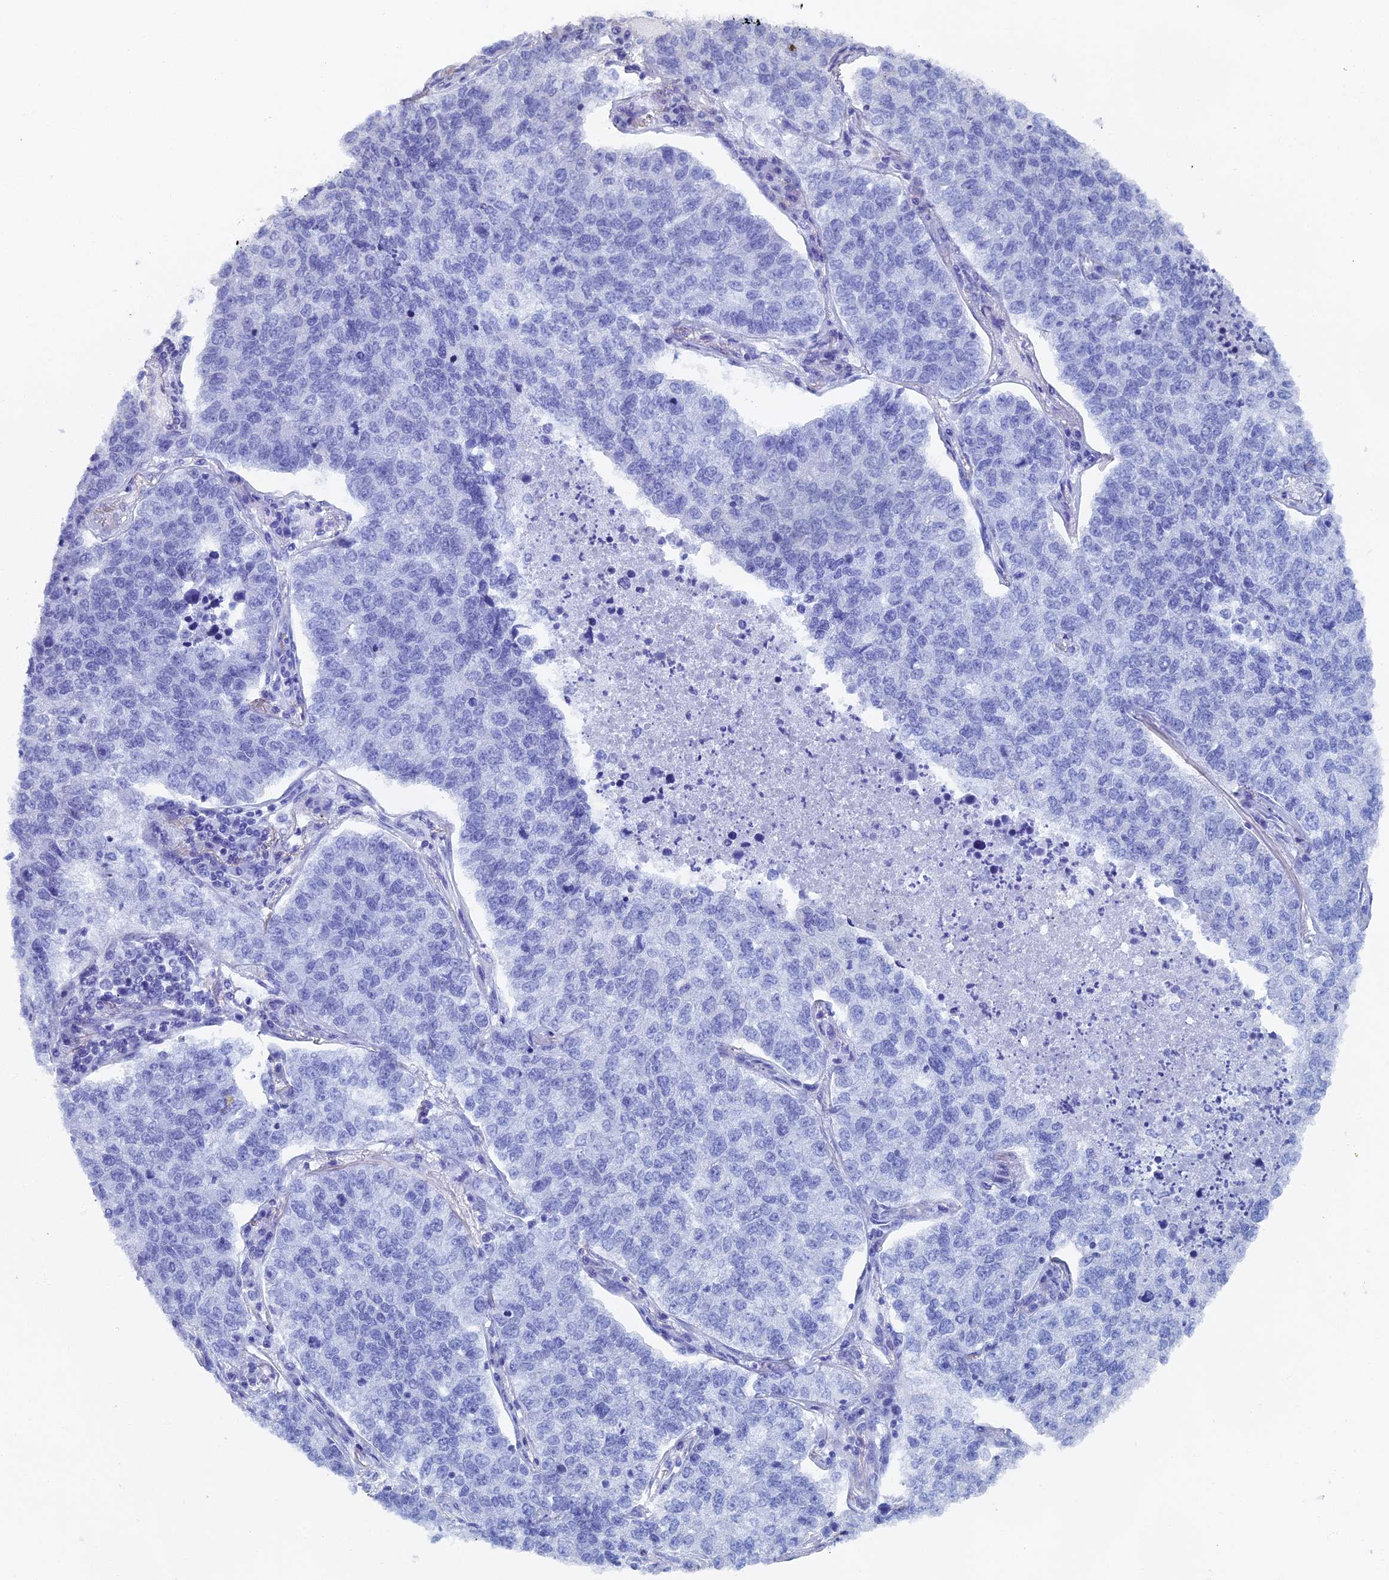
{"staining": {"intensity": "negative", "quantity": "none", "location": "none"}, "tissue": "lung cancer", "cell_type": "Tumor cells", "image_type": "cancer", "snomed": [{"axis": "morphology", "description": "Adenocarcinoma, NOS"}, {"axis": "topography", "description": "Lung"}], "caption": "IHC photomicrograph of neoplastic tissue: lung adenocarcinoma stained with DAB exhibits no significant protein staining in tumor cells.", "gene": "RASGRF1", "patient": {"sex": "male", "age": 49}}